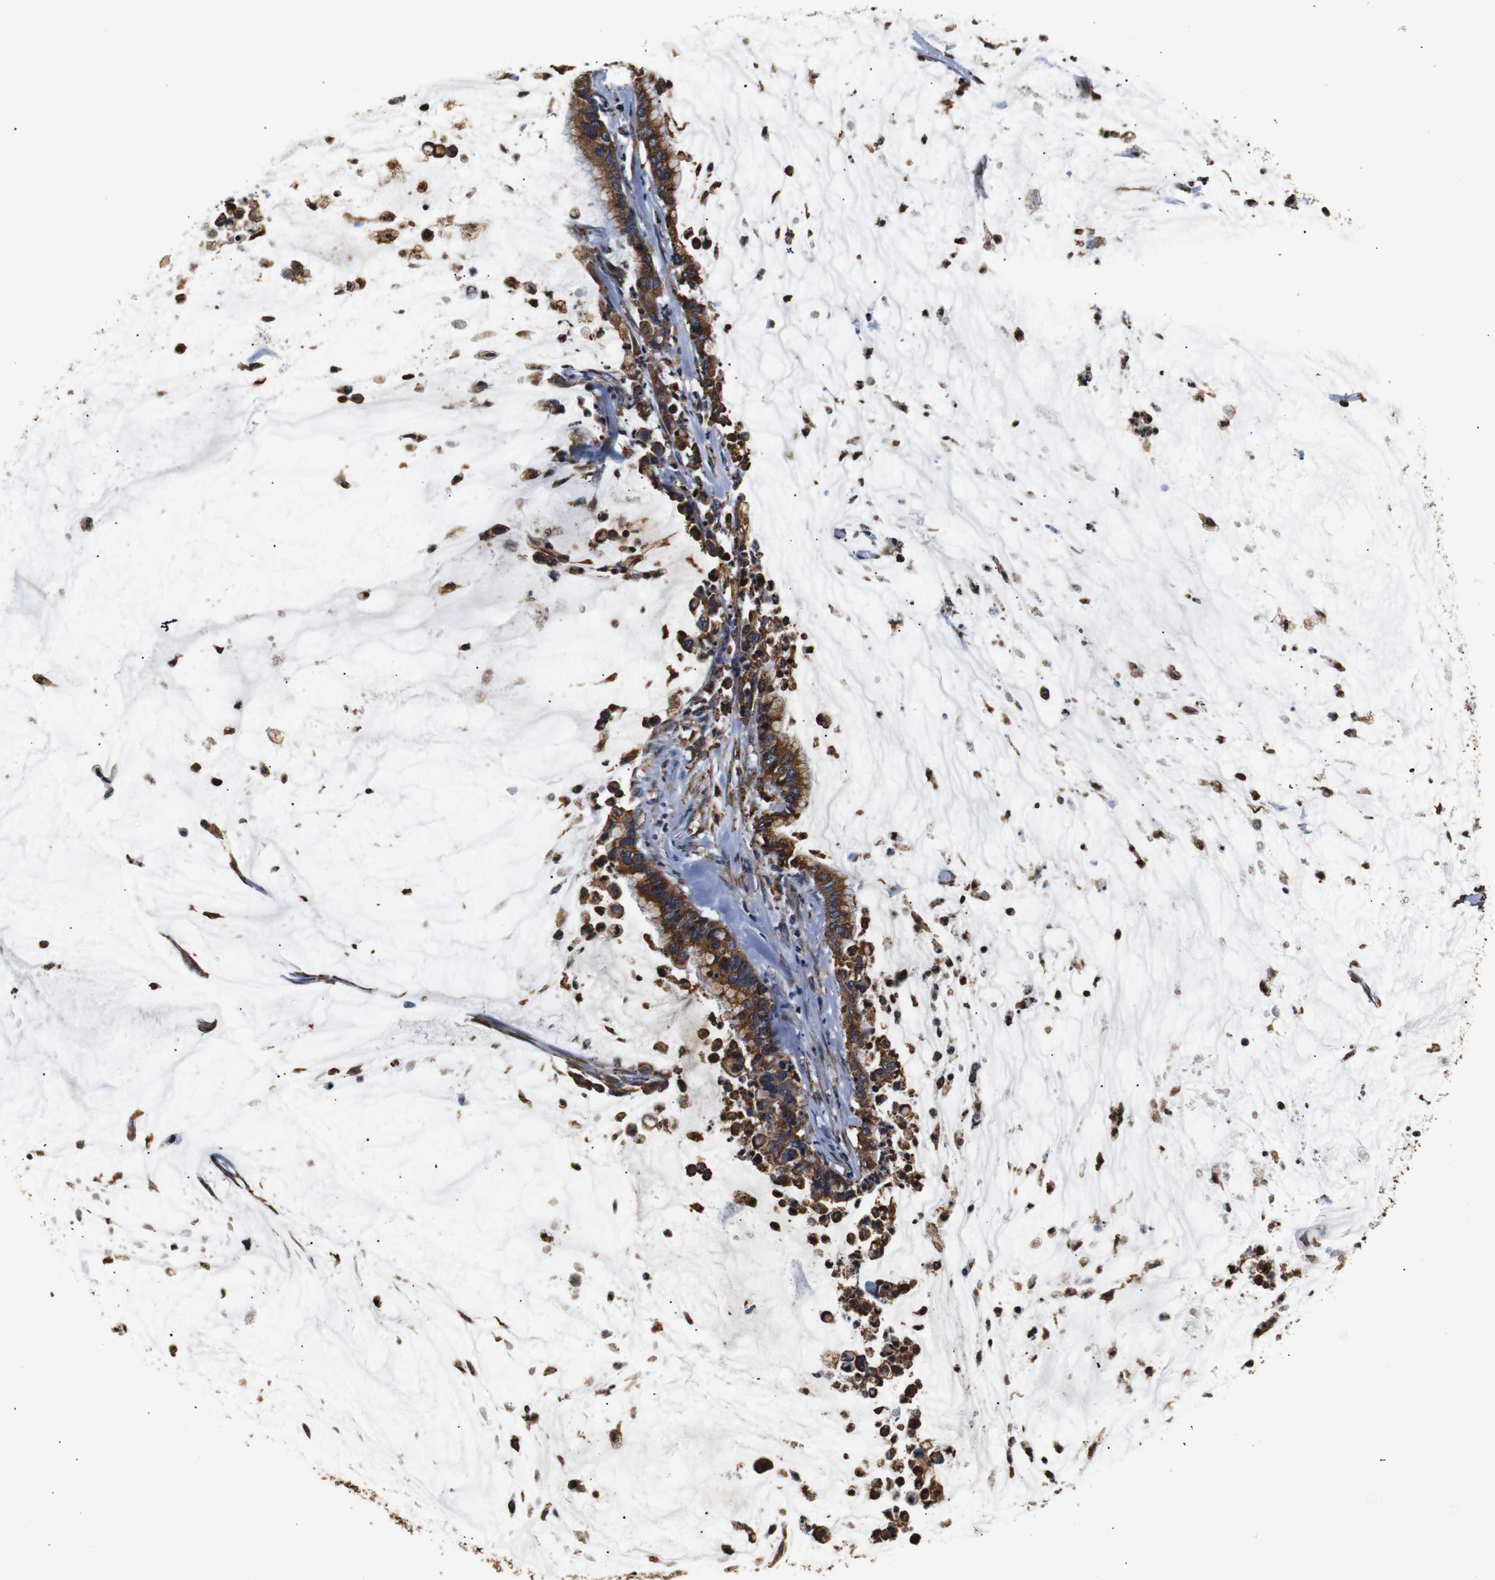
{"staining": {"intensity": "strong", "quantity": ">75%", "location": "cytoplasmic/membranous"}, "tissue": "pancreatic cancer", "cell_type": "Tumor cells", "image_type": "cancer", "snomed": [{"axis": "morphology", "description": "Adenocarcinoma, NOS"}, {"axis": "topography", "description": "Pancreas"}], "caption": "Adenocarcinoma (pancreatic) stained with a protein marker demonstrates strong staining in tumor cells.", "gene": "HHIP", "patient": {"sex": "male", "age": 41}}